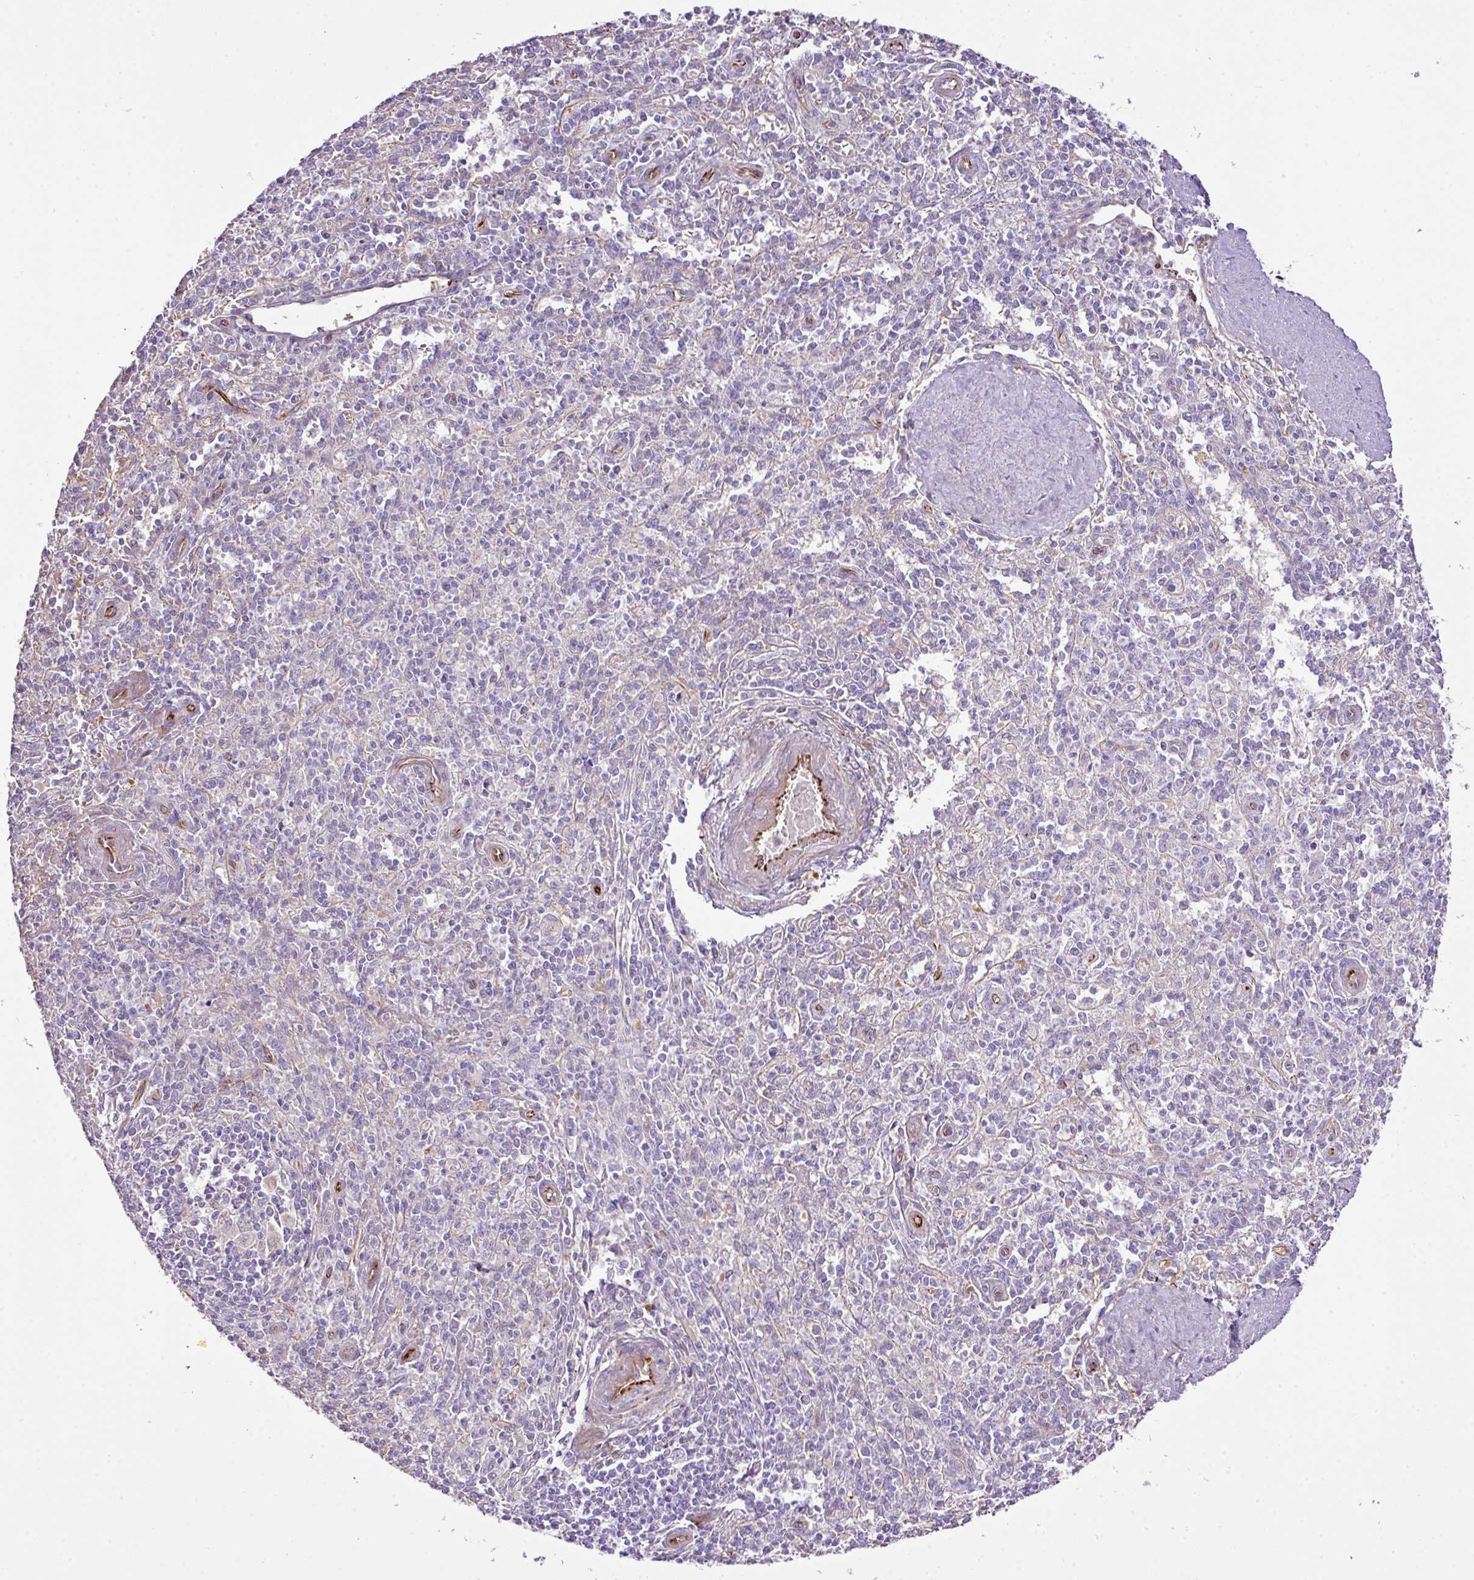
{"staining": {"intensity": "negative", "quantity": "none", "location": "none"}, "tissue": "spleen", "cell_type": "Cells in red pulp", "image_type": "normal", "snomed": [{"axis": "morphology", "description": "Normal tissue, NOS"}, {"axis": "topography", "description": "Spleen"}], "caption": "Image shows no significant protein positivity in cells in red pulp of unremarkable spleen. (DAB immunohistochemistry (IHC) visualized using brightfield microscopy, high magnification).", "gene": "CTXN2", "patient": {"sex": "female", "age": 70}}